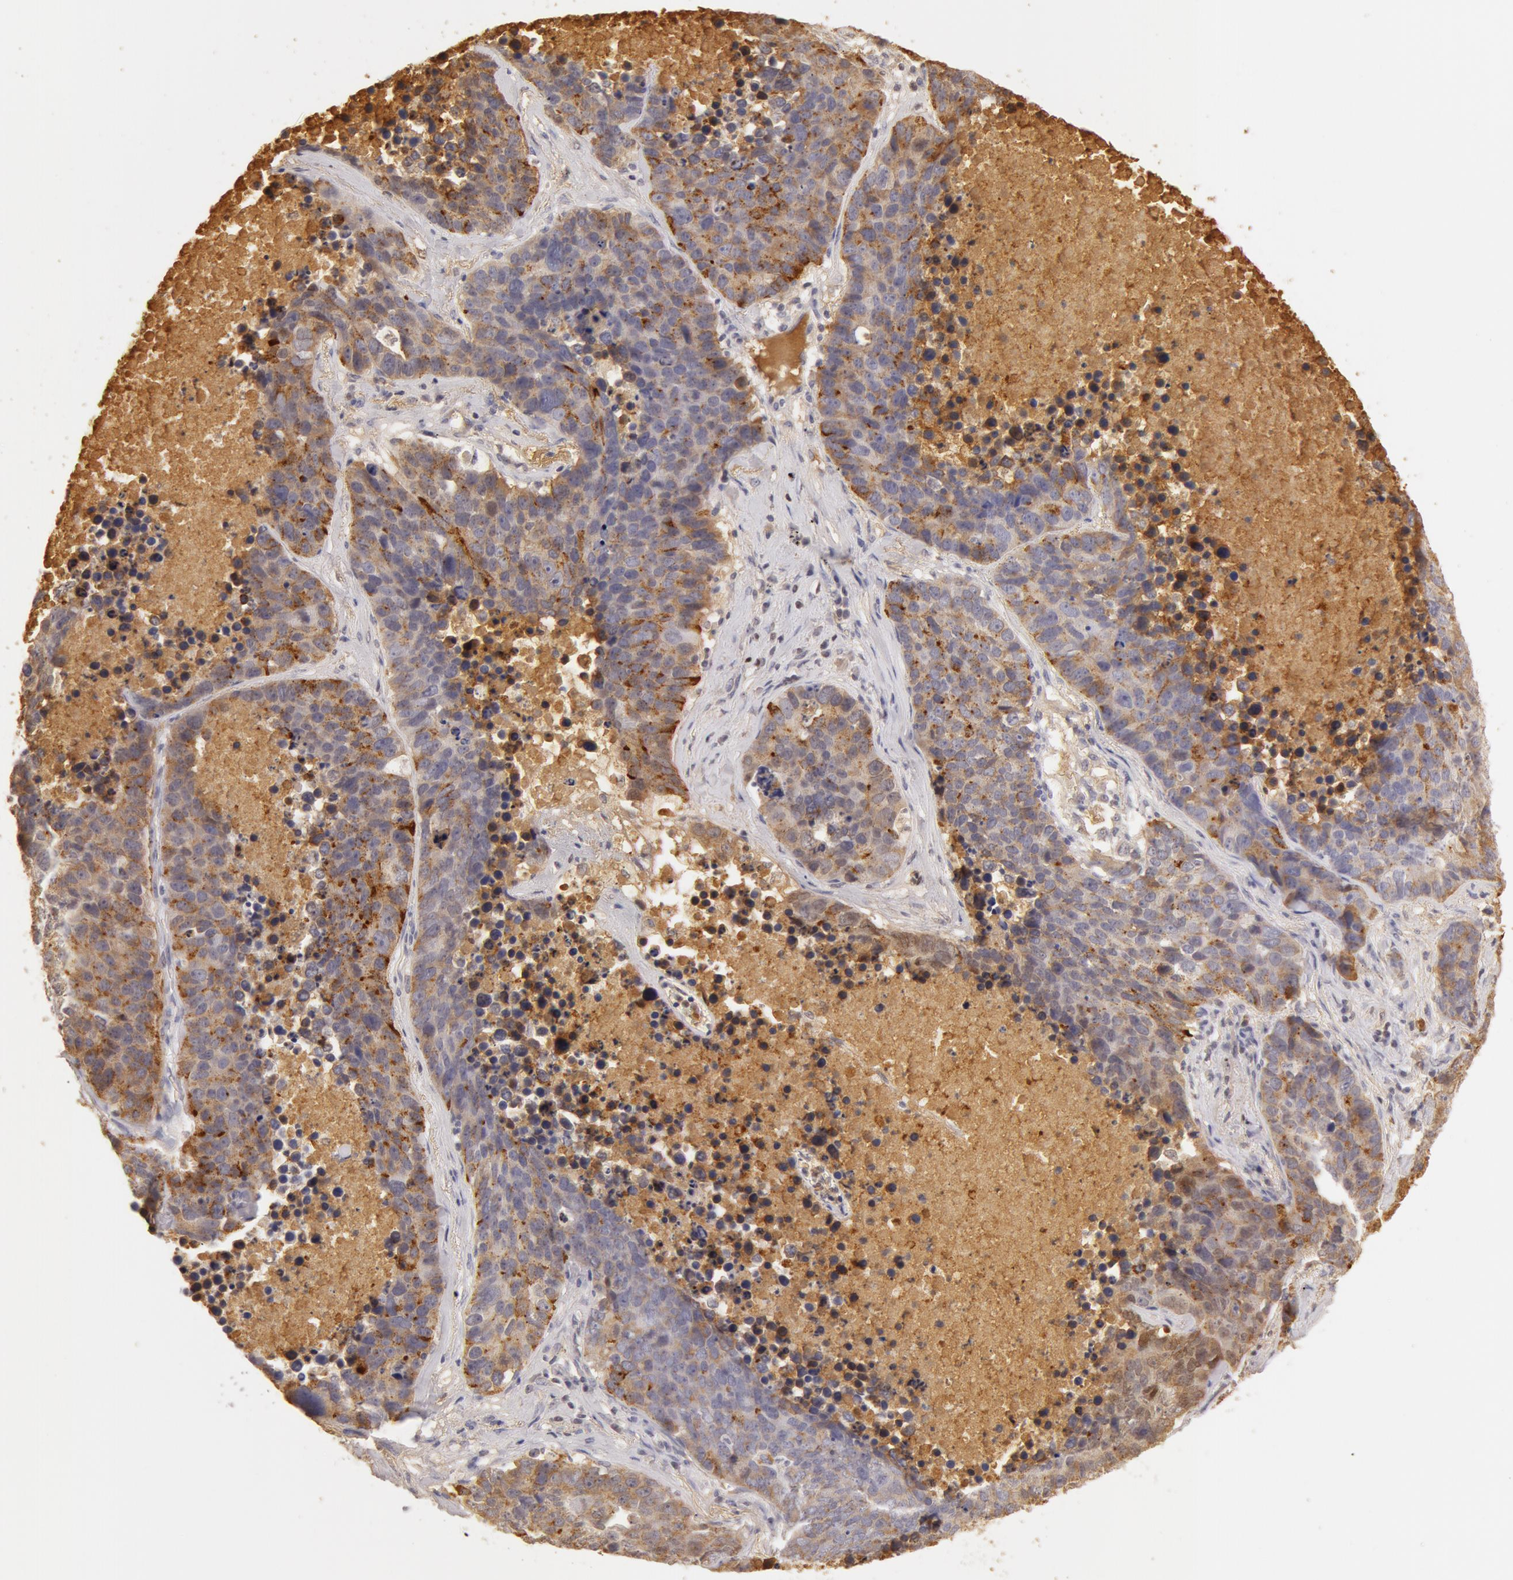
{"staining": {"intensity": "moderate", "quantity": "<25%", "location": "cytoplasmic/membranous"}, "tissue": "lung cancer", "cell_type": "Tumor cells", "image_type": "cancer", "snomed": [{"axis": "morphology", "description": "Carcinoid, malignant, NOS"}, {"axis": "topography", "description": "Lung"}], "caption": "Protein analysis of malignant carcinoid (lung) tissue shows moderate cytoplasmic/membranous positivity in approximately <25% of tumor cells.", "gene": "TF", "patient": {"sex": "male", "age": 60}}